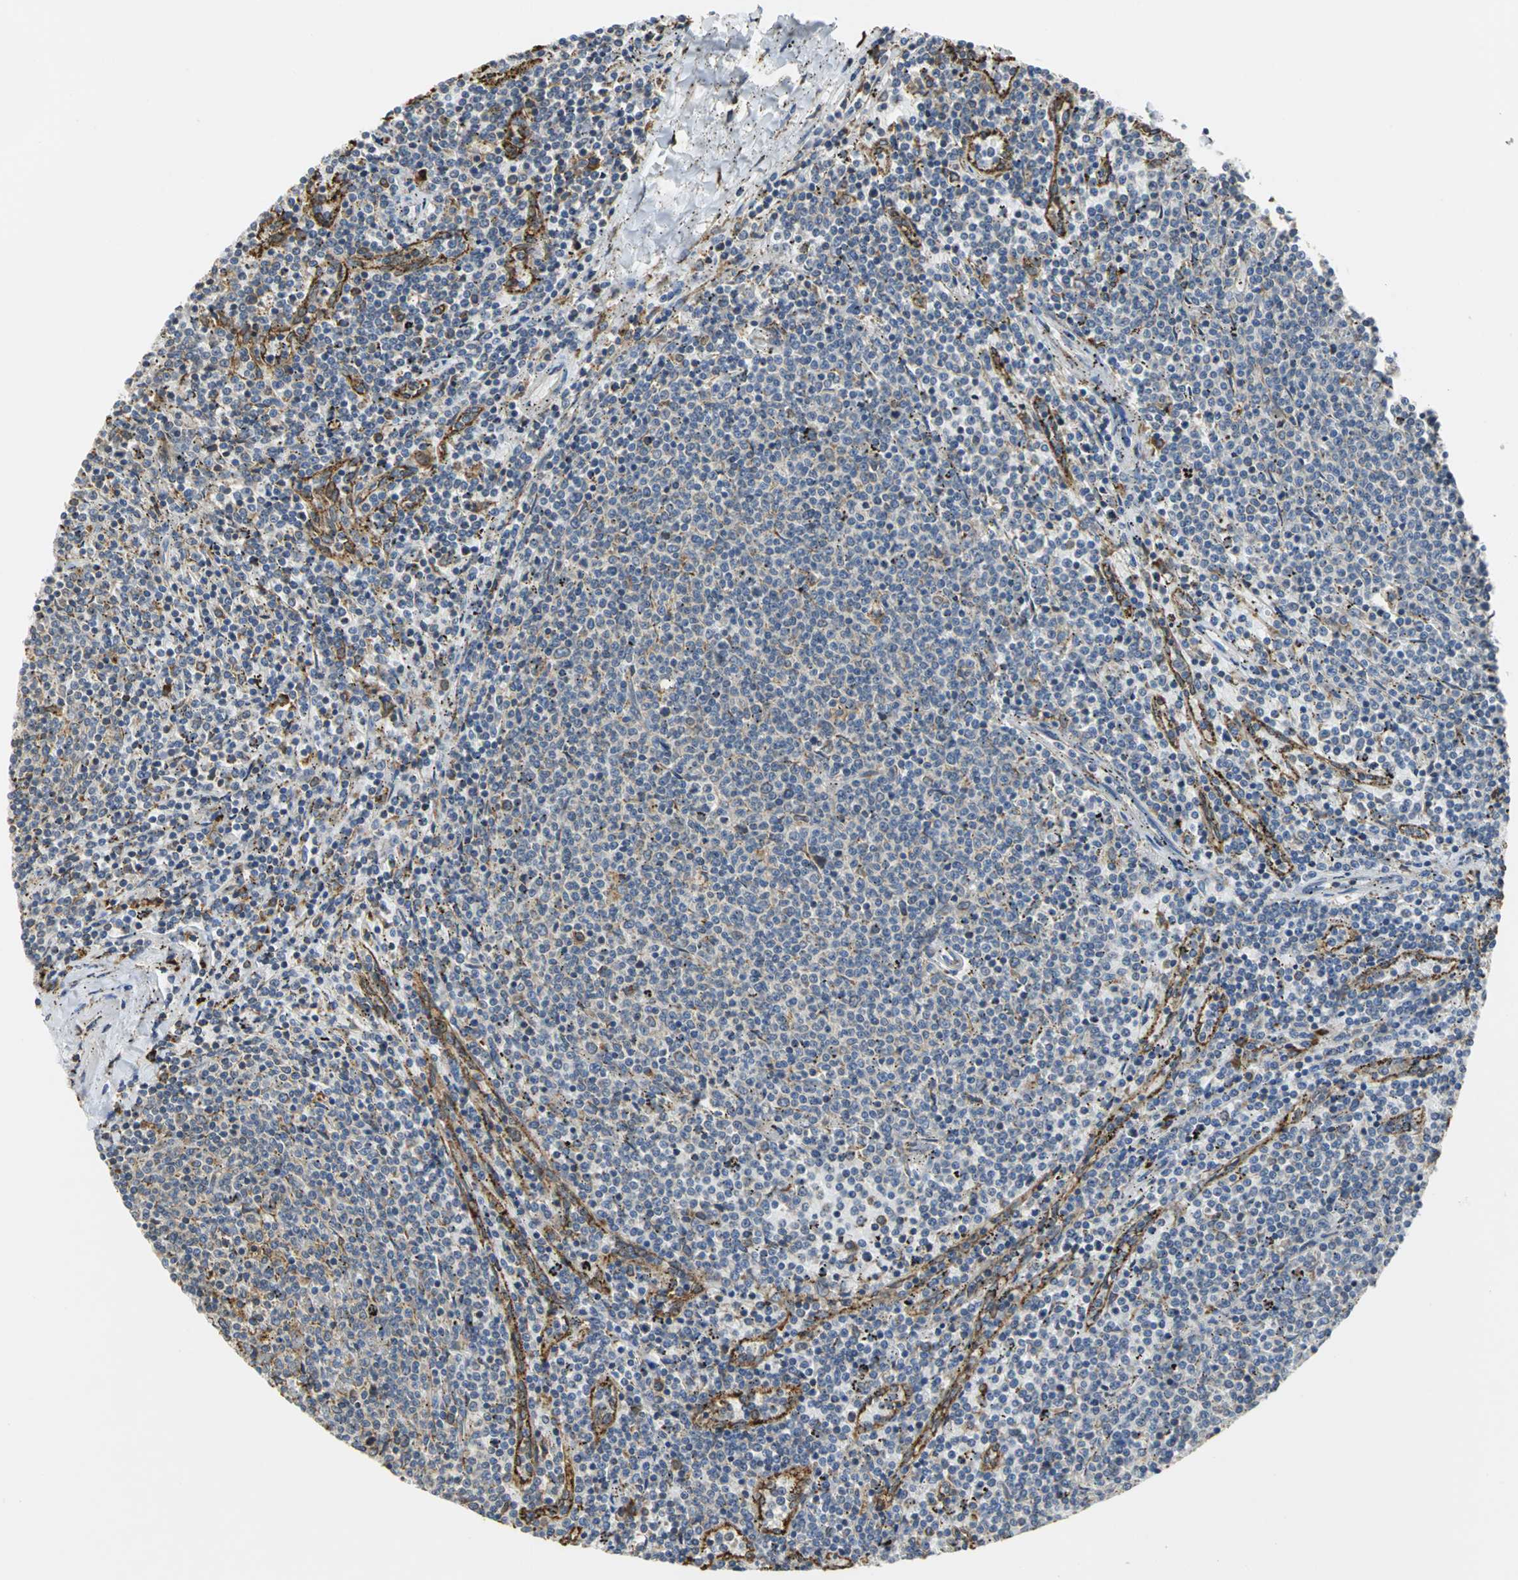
{"staining": {"intensity": "negative", "quantity": "none", "location": "none"}, "tissue": "lymphoma", "cell_type": "Tumor cells", "image_type": "cancer", "snomed": [{"axis": "morphology", "description": "Malignant lymphoma, non-Hodgkin's type, Low grade"}, {"axis": "topography", "description": "Spleen"}], "caption": "Tumor cells are negative for protein expression in human low-grade malignant lymphoma, non-Hodgkin's type. (Brightfield microscopy of DAB (3,3'-diaminobenzidine) immunohistochemistry at high magnification).", "gene": "SDF2L1", "patient": {"sex": "female", "age": 50}}